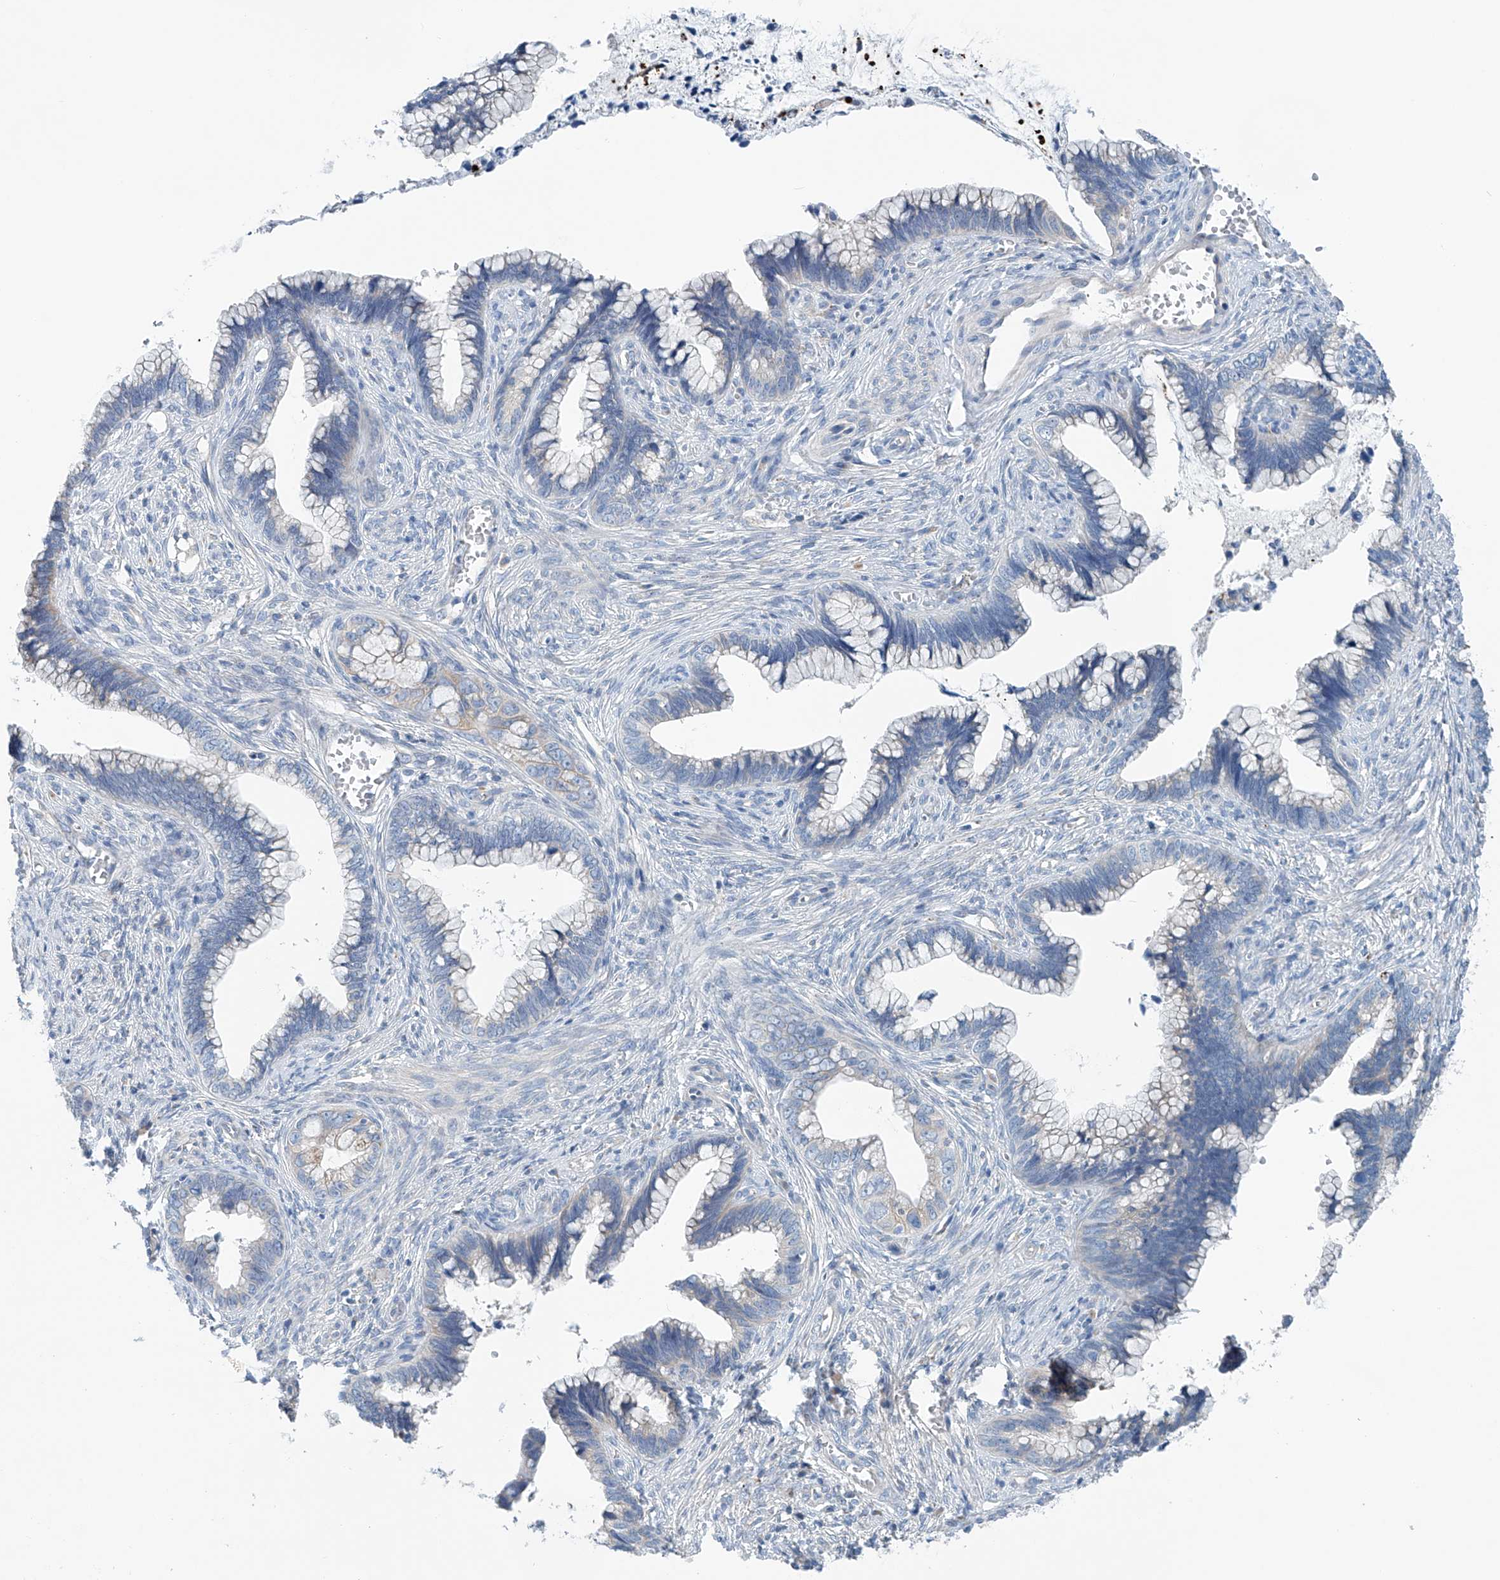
{"staining": {"intensity": "negative", "quantity": "none", "location": "none"}, "tissue": "cervical cancer", "cell_type": "Tumor cells", "image_type": "cancer", "snomed": [{"axis": "morphology", "description": "Adenocarcinoma, NOS"}, {"axis": "topography", "description": "Cervix"}], "caption": "DAB immunohistochemical staining of human cervical adenocarcinoma displays no significant positivity in tumor cells.", "gene": "CEP85L", "patient": {"sex": "female", "age": 44}}